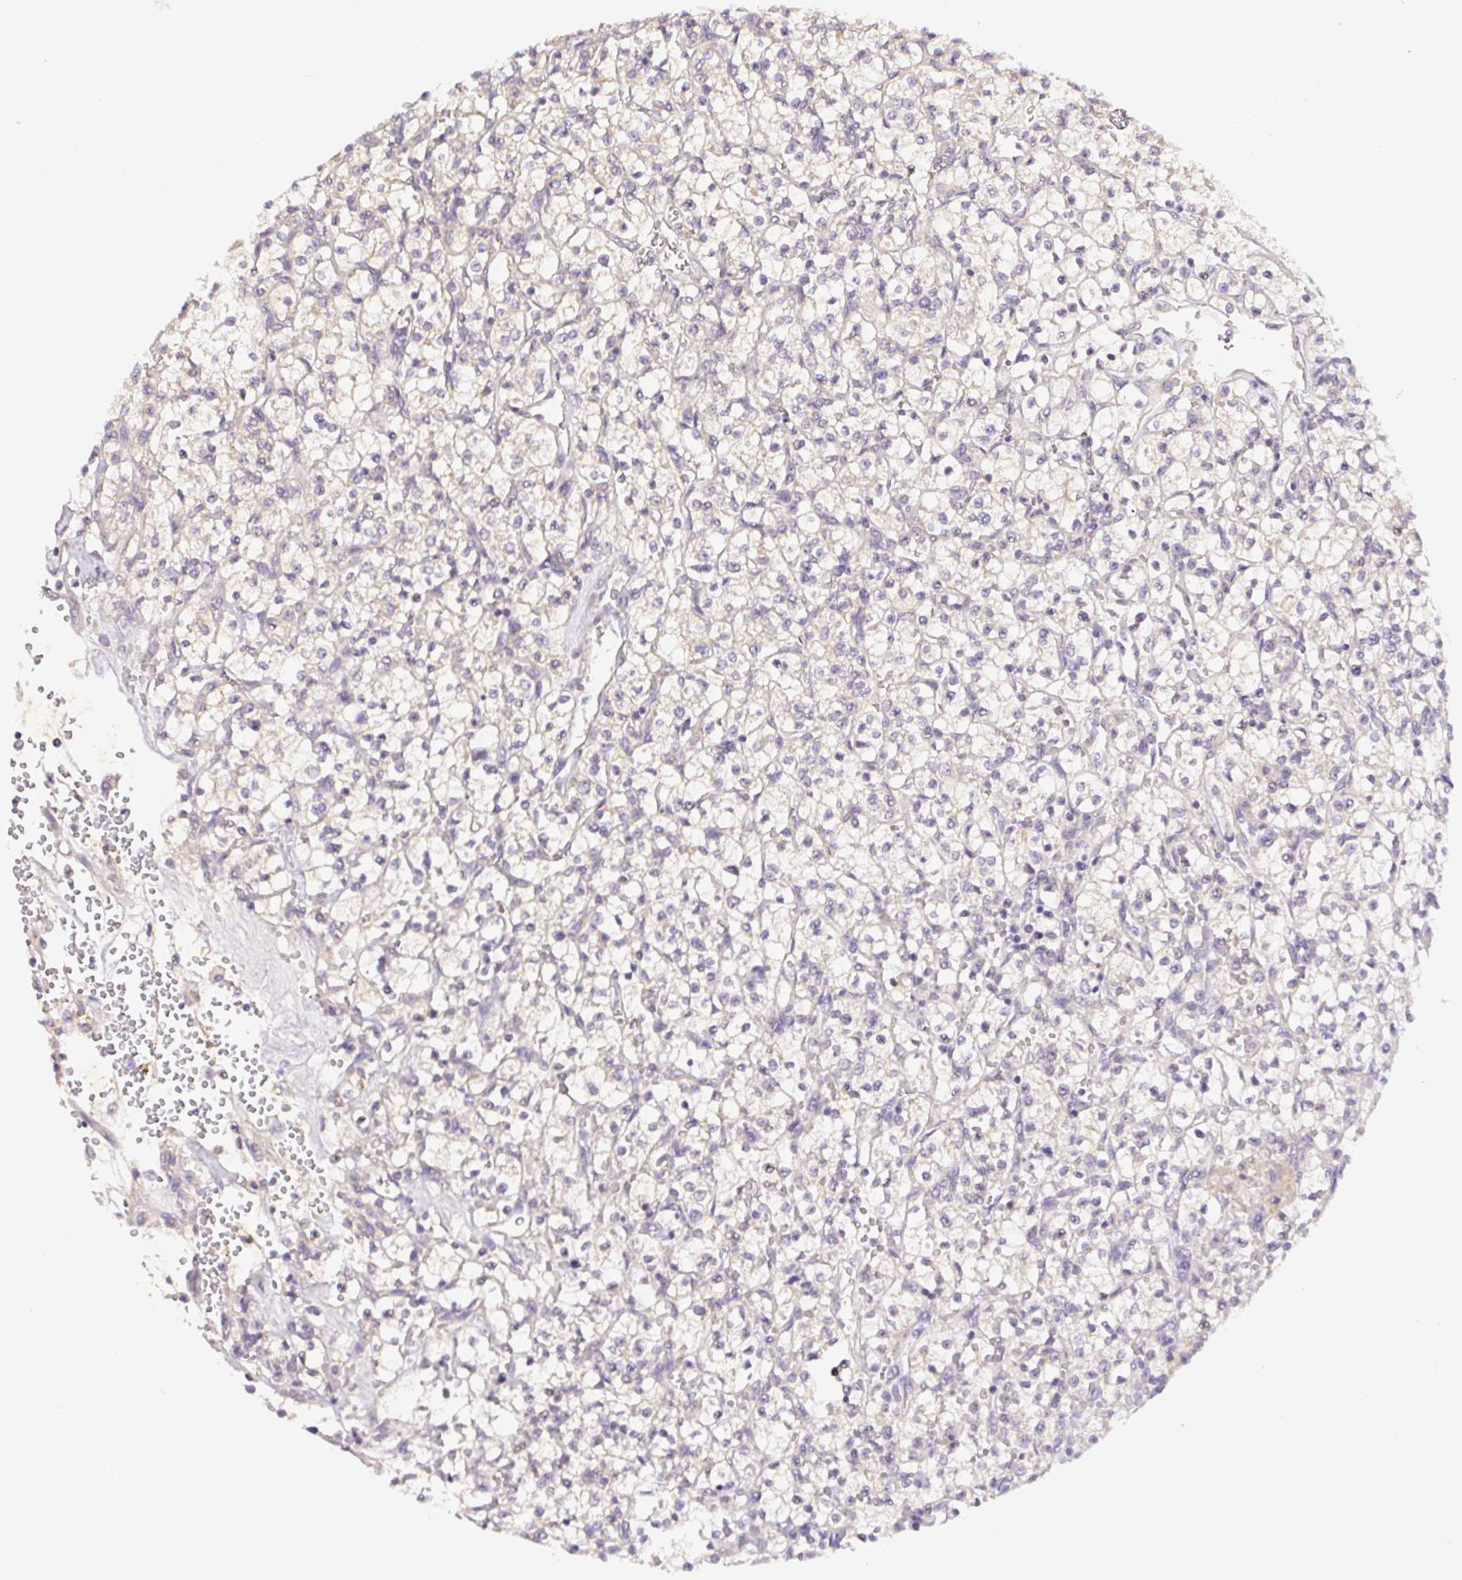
{"staining": {"intensity": "weak", "quantity": "25%-75%", "location": "cytoplasmic/membranous"}, "tissue": "renal cancer", "cell_type": "Tumor cells", "image_type": "cancer", "snomed": [{"axis": "morphology", "description": "Adenocarcinoma, NOS"}, {"axis": "topography", "description": "Kidney"}], "caption": "Tumor cells exhibit low levels of weak cytoplasmic/membranous staining in about 25%-75% of cells in human adenocarcinoma (renal).", "gene": "DYNC2LI1", "patient": {"sex": "female", "age": 64}}